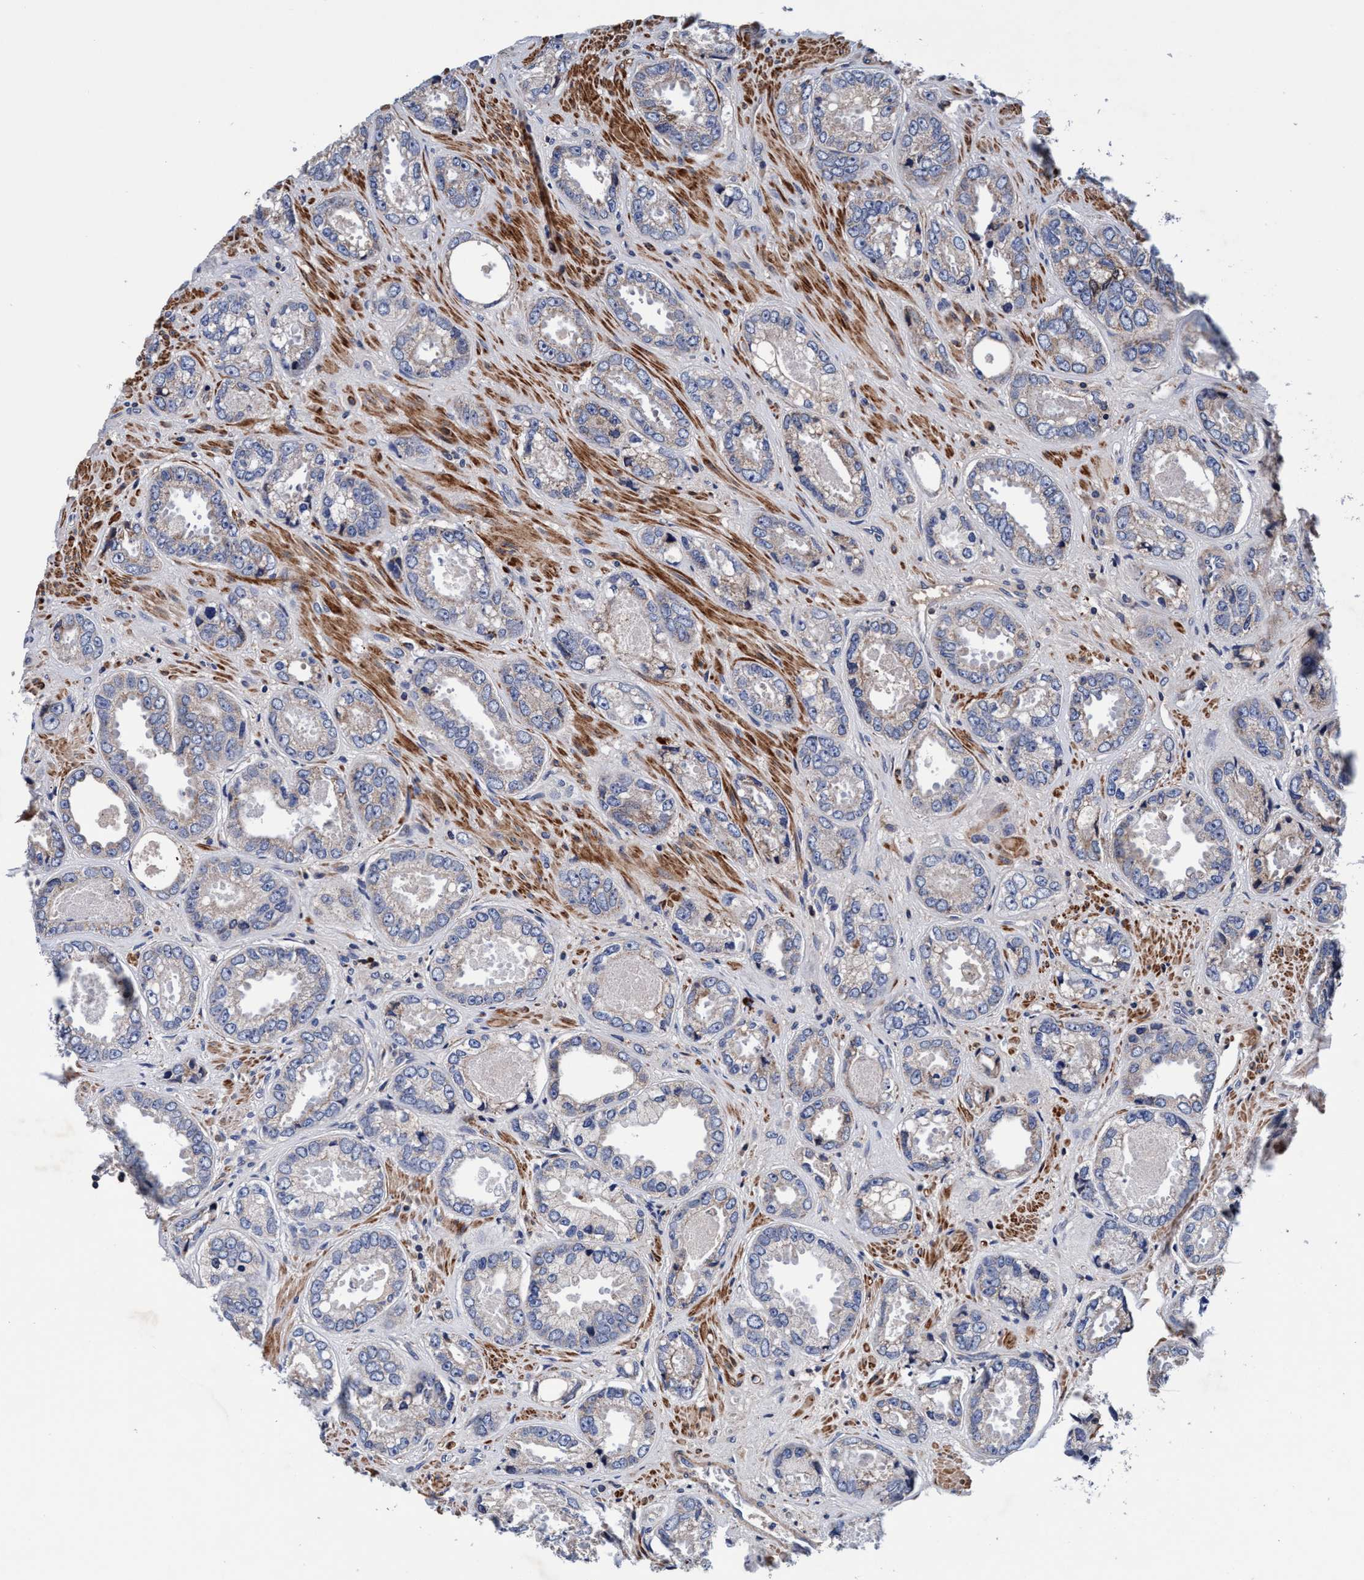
{"staining": {"intensity": "moderate", "quantity": "<25%", "location": "cytoplasmic/membranous"}, "tissue": "prostate cancer", "cell_type": "Tumor cells", "image_type": "cancer", "snomed": [{"axis": "morphology", "description": "Adenocarcinoma, High grade"}, {"axis": "topography", "description": "Prostate"}], "caption": "Immunohistochemical staining of human high-grade adenocarcinoma (prostate) reveals moderate cytoplasmic/membranous protein expression in about <25% of tumor cells. (DAB = brown stain, brightfield microscopy at high magnification).", "gene": "RNF208", "patient": {"sex": "male", "age": 61}}